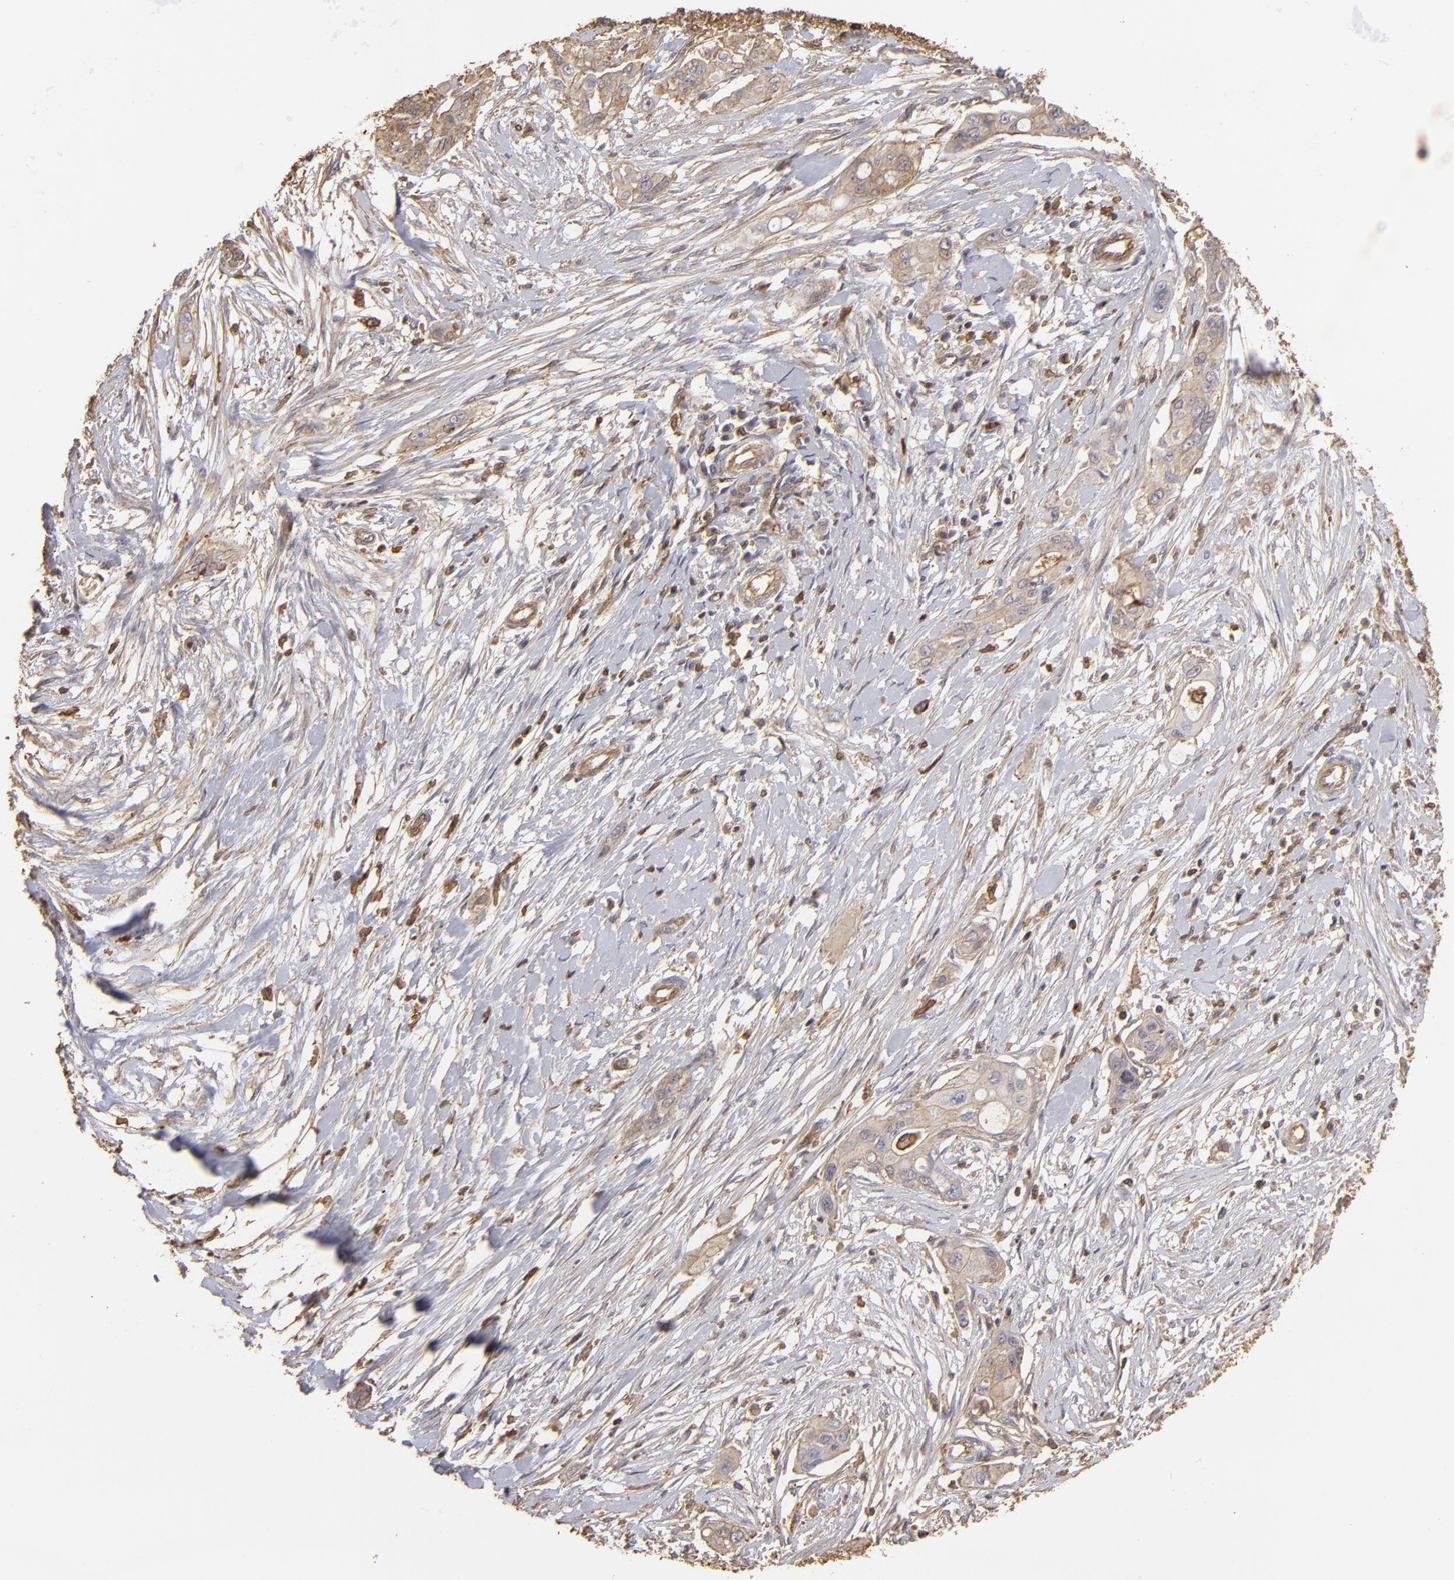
{"staining": {"intensity": "weak", "quantity": ">75%", "location": "cytoplasmic/membranous"}, "tissue": "pancreatic cancer", "cell_type": "Tumor cells", "image_type": "cancer", "snomed": [{"axis": "morphology", "description": "Adenocarcinoma, NOS"}, {"axis": "topography", "description": "Pancreas"}], "caption": "A brown stain highlights weak cytoplasmic/membranous staining of a protein in pancreatic cancer (adenocarcinoma) tumor cells.", "gene": "ACTB", "patient": {"sex": "female", "age": 60}}